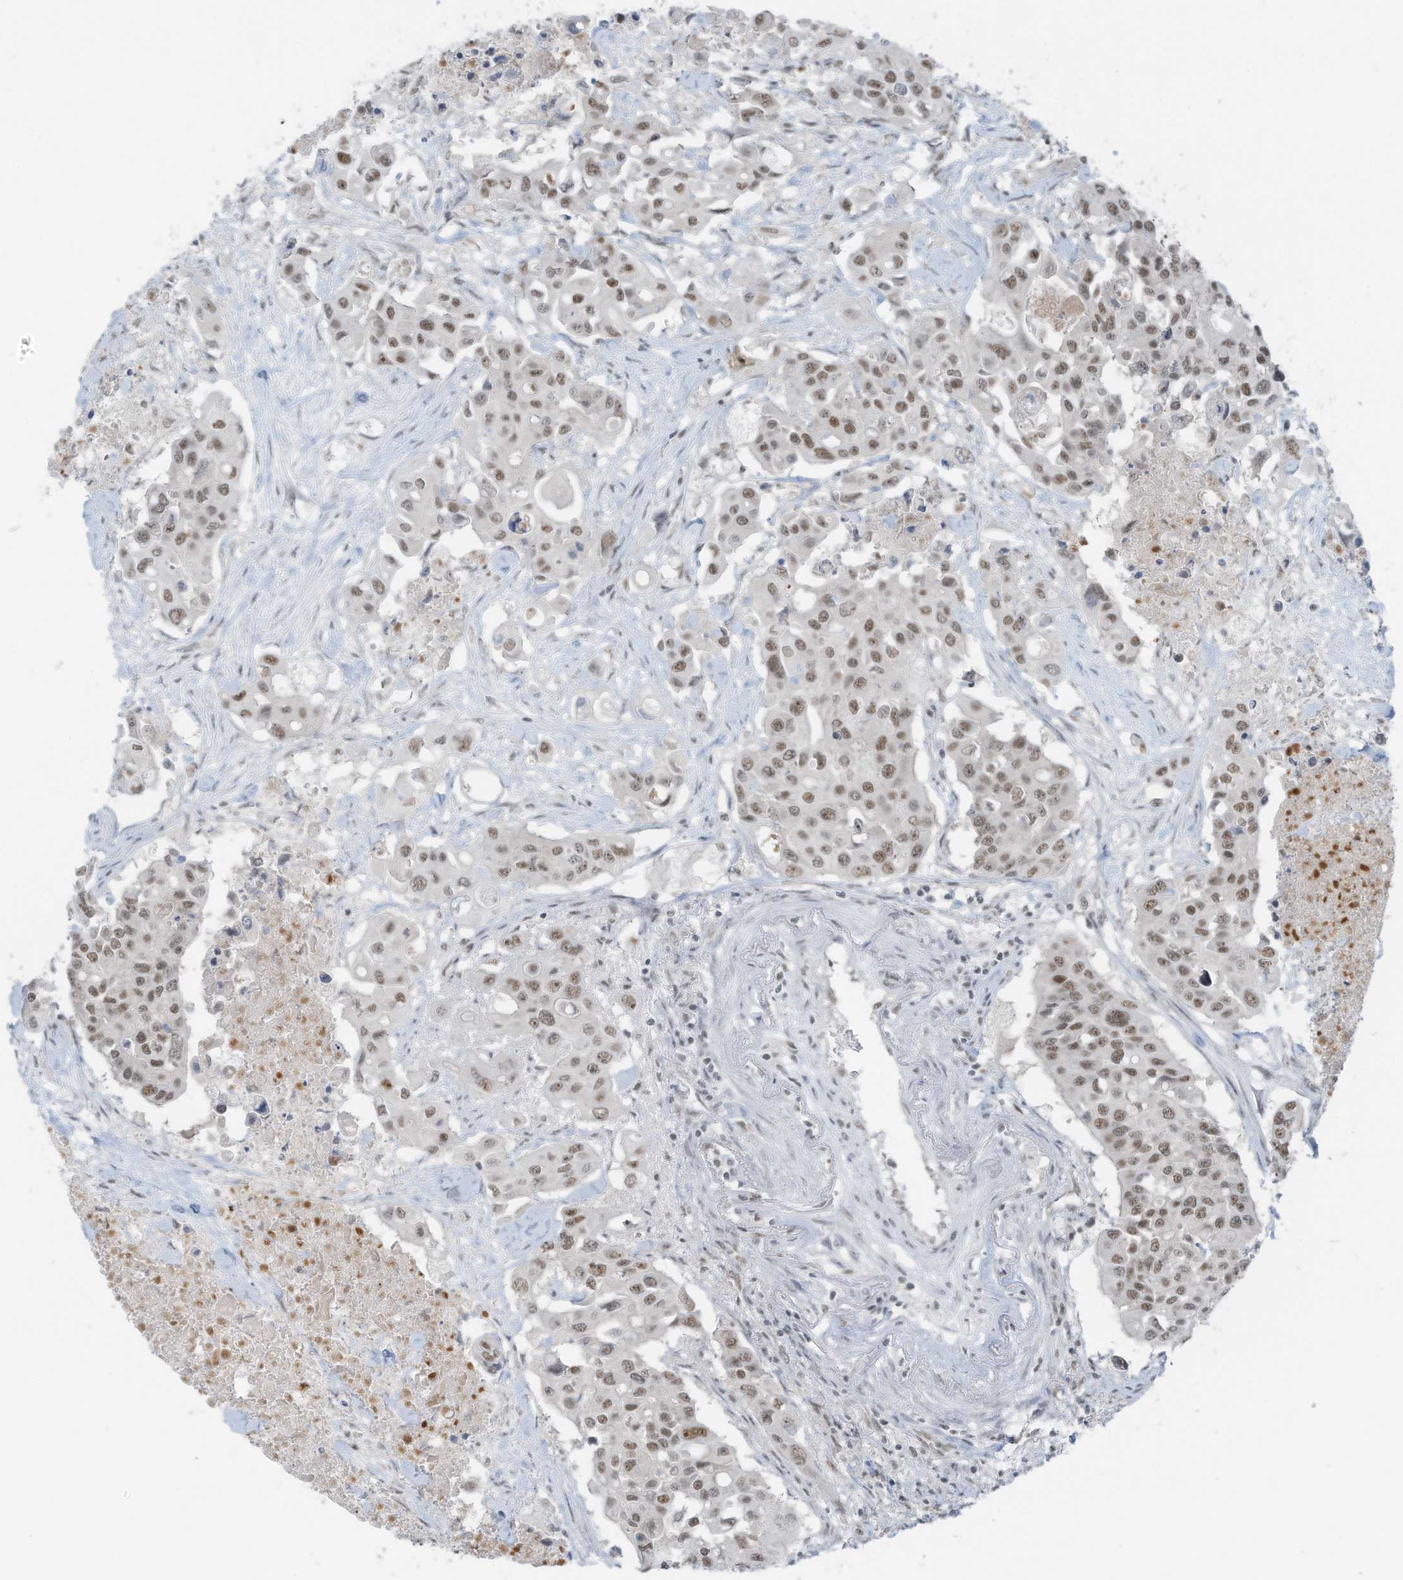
{"staining": {"intensity": "moderate", "quantity": ">75%", "location": "nuclear"}, "tissue": "colorectal cancer", "cell_type": "Tumor cells", "image_type": "cancer", "snomed": [{"axis": "morphology", "description": "Adenocarcinoma, NOS"}, {"axis": "topography", "description": "Colon"}], "caption": "IHC histopathology image of human adenocarcinoma (colorectal) stained for a protein (brown), which shows medium levels of moderate nuclear staining in about >75% of tumor cells.", "gene": "WRNIP1", "patient": {"sex": "male", "age": 77}}